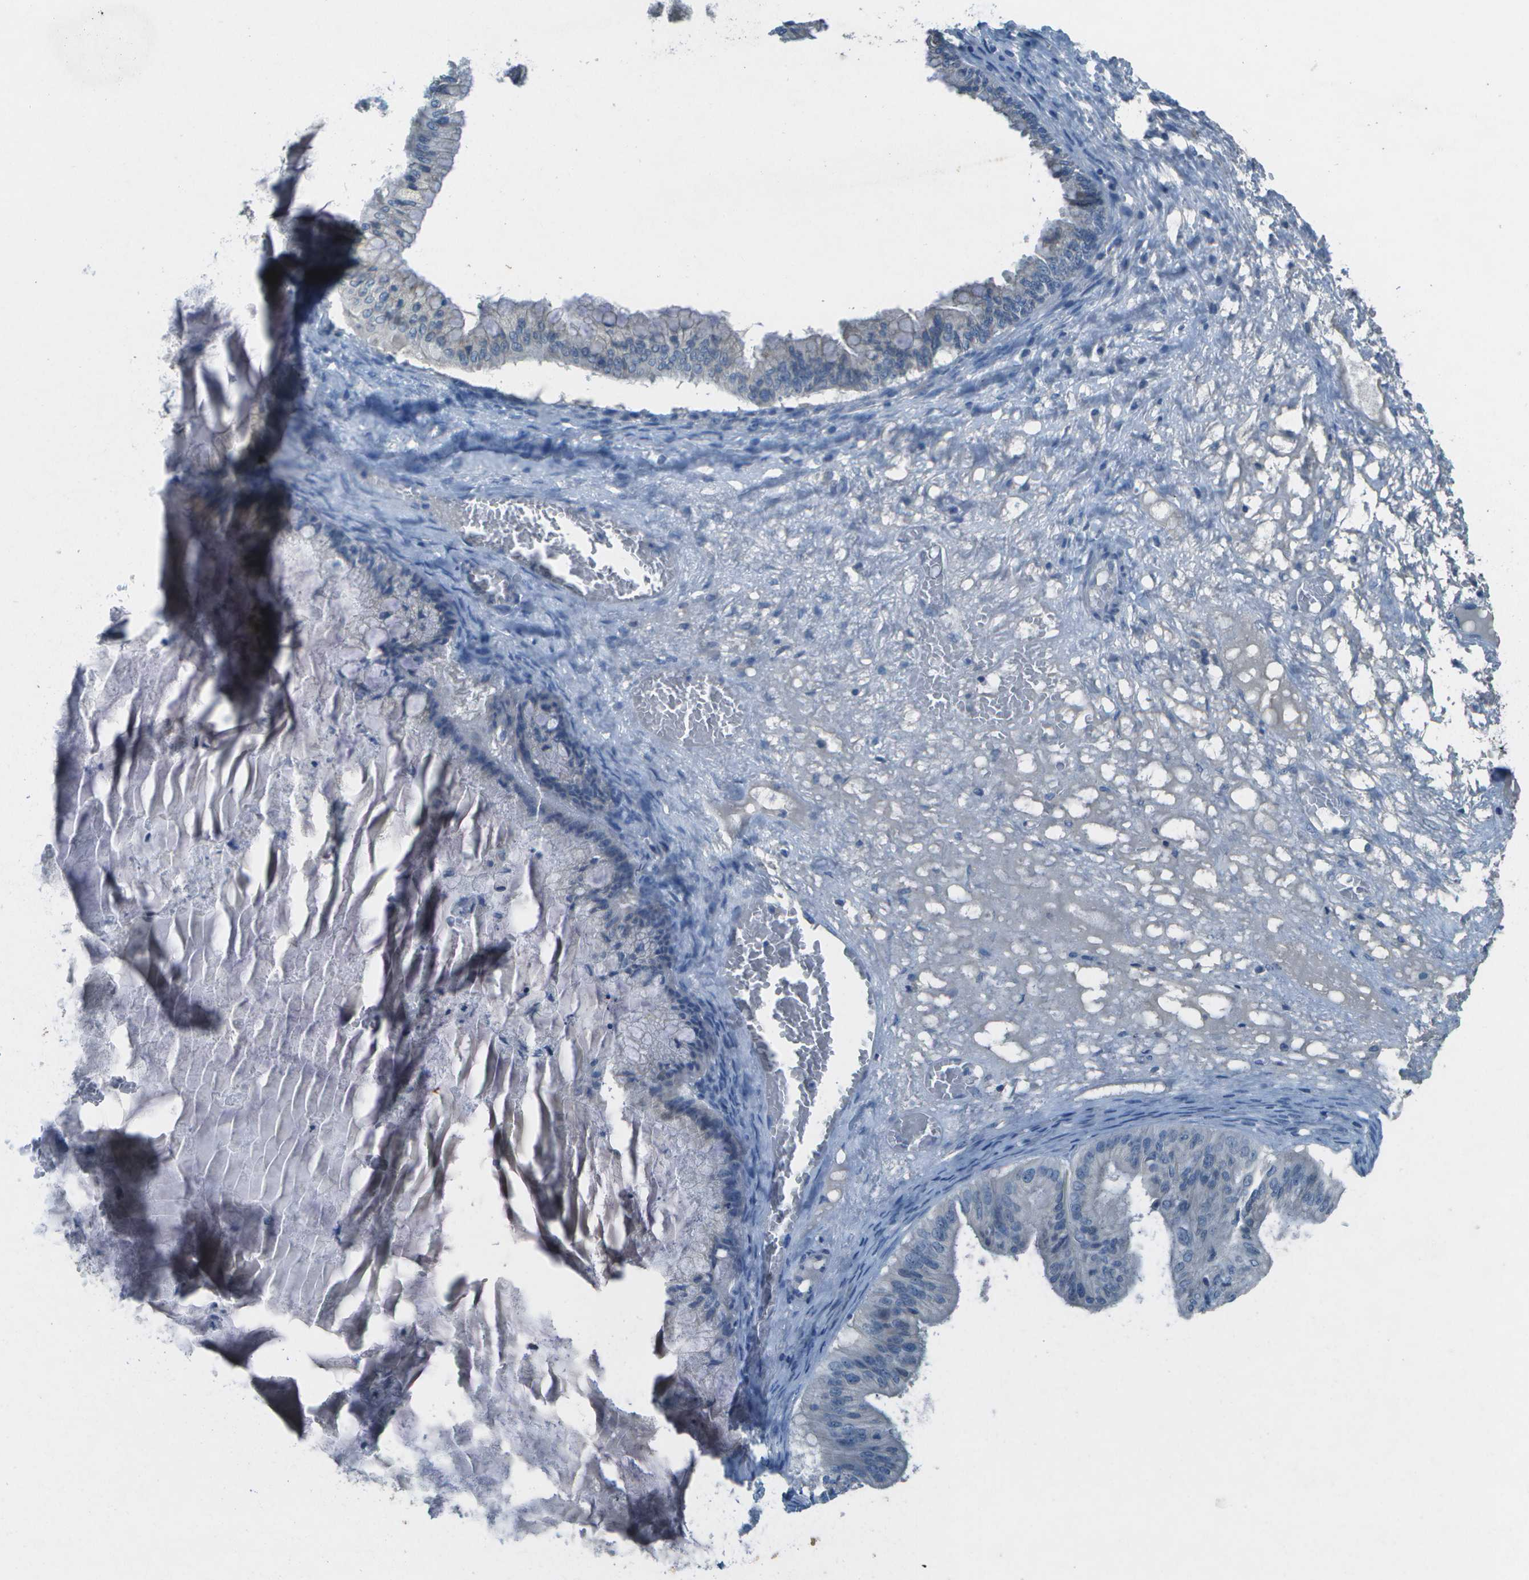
{"staining": {"intensity": "negative", "quantity": "none", "location": "none"}, "tissue": "ovarian cancer", "cell_type": "Tumor cells", "image_type": "cancer", "snomed": [{"axis": "morphology", "description": "Cystadenocarcinoma, mucinous, NOS"}, {"axis": "topography", "description": "Ovary"}], "caption": "A photomicrograph of human ovarian cancer is negative for staining in tumor cells.", "gene": "LGI2", "patient": {"sex": "female", "age": 57}}